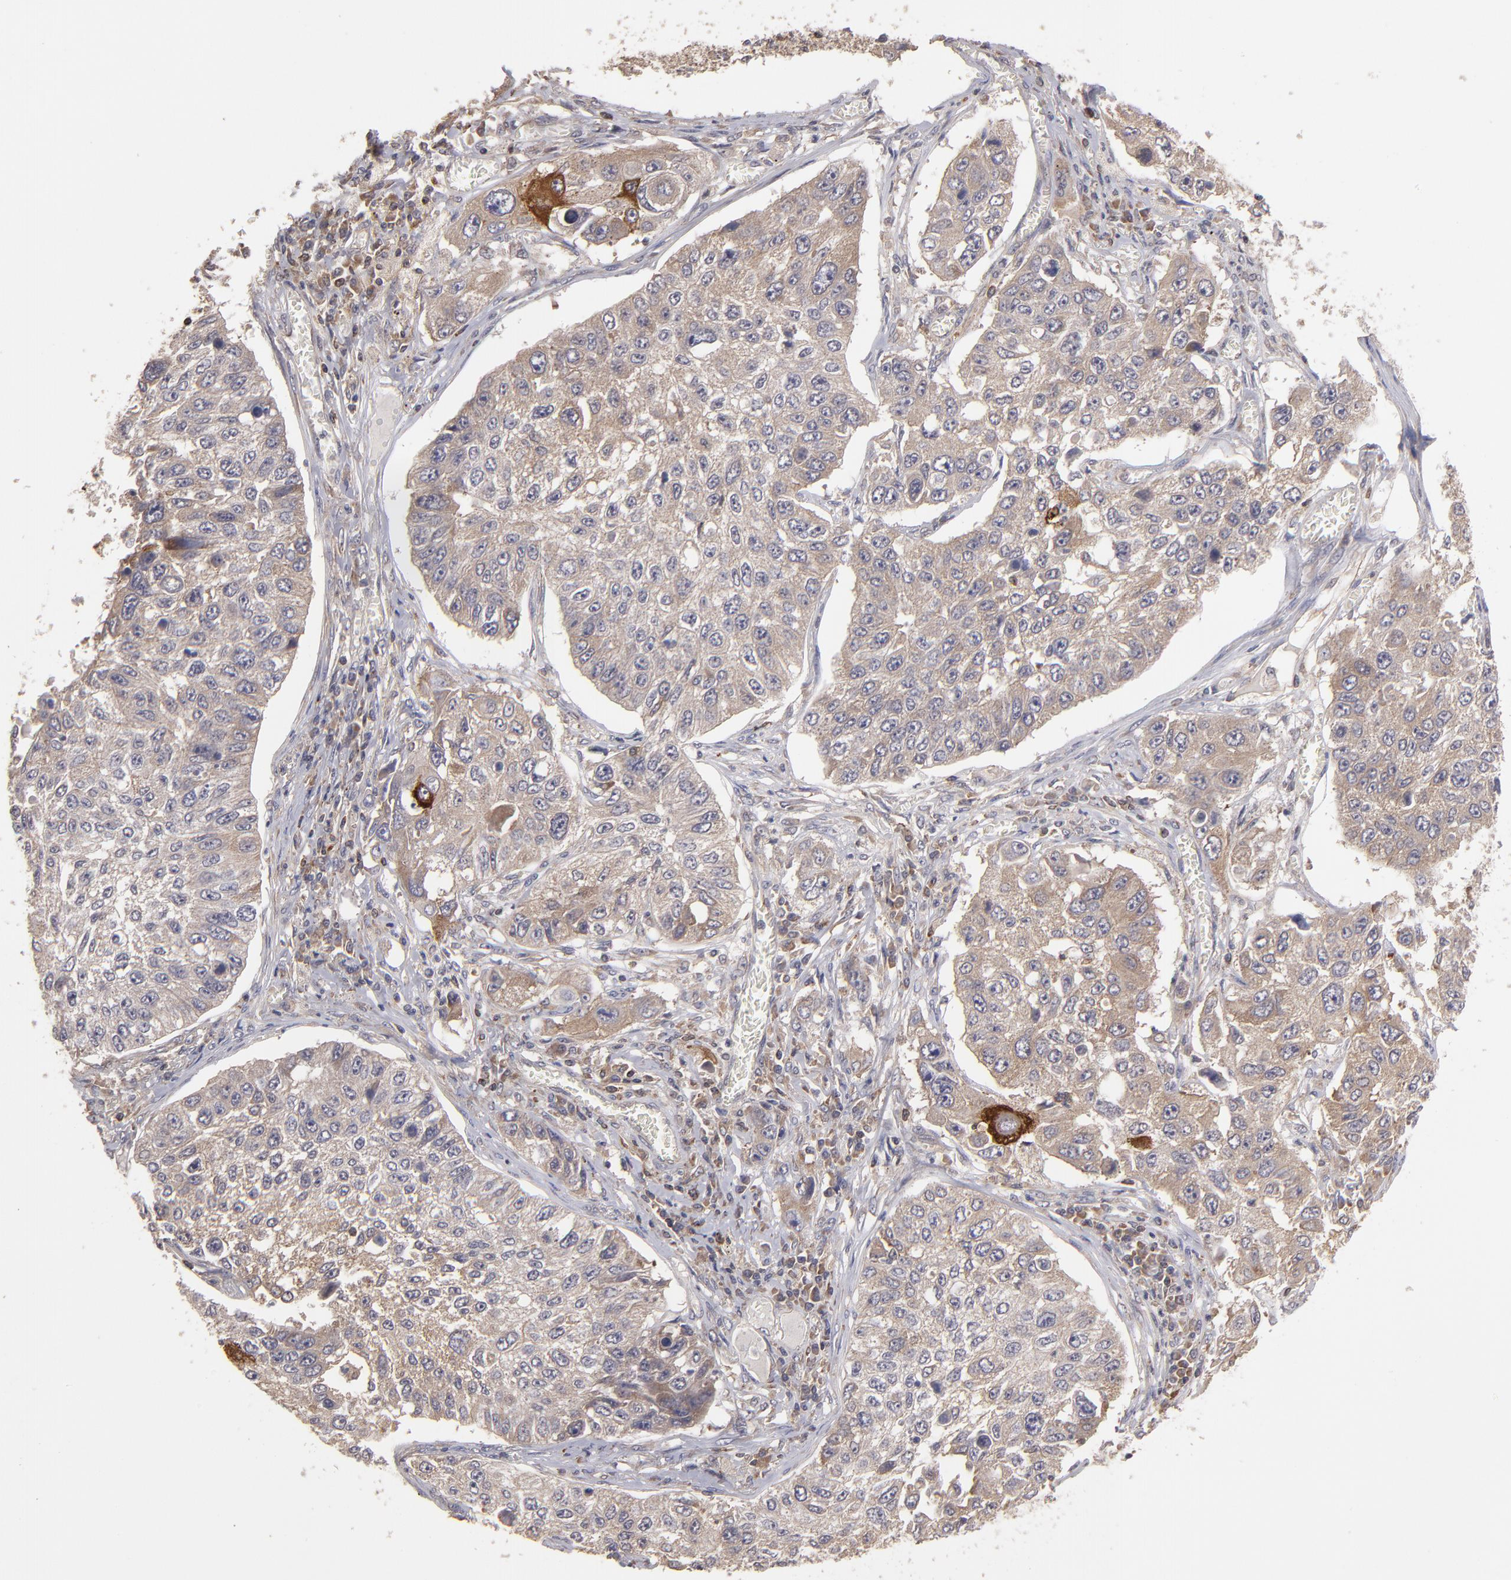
{"staining": {"intensity": "moderate", "quantity": "25%-75%", "location": "cytoplasmic/membranous"}, "tissue": "lung cancer", "cell_type": "Tumor cells", "image_type": "cancer", "snomed": [{"axis": "morphology", "description": "Squamous cell carcinoma, NOS"}, {"axis": "topography", "description": "Lung"}], "caption": "Human lung squamous cell carcinoma stained with a brown dye exhibits moderate cytoplasmic/membranous positive expression in approximately 25%-75% of tumor cells.", "gene": "NF2", "patient": {"sex": "male", "age": 71}}